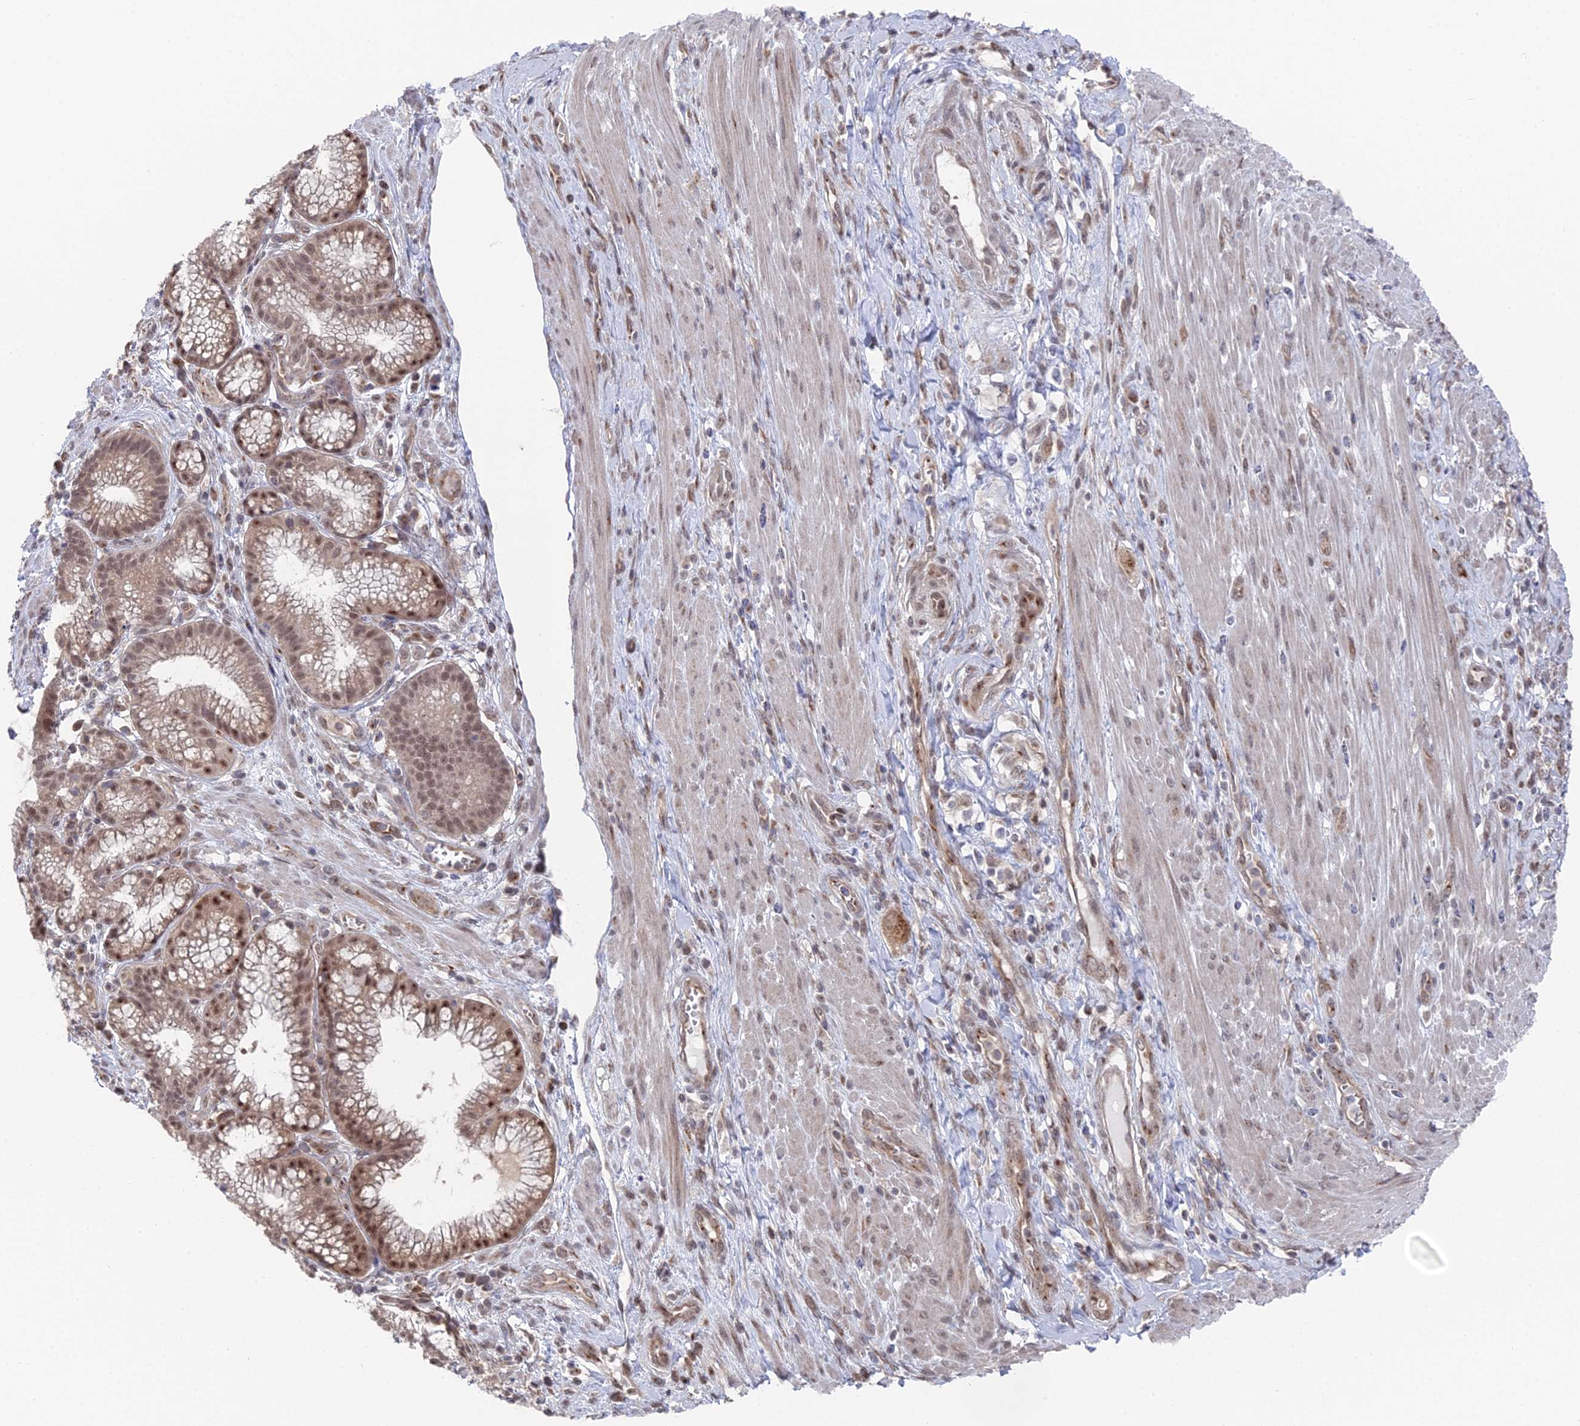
{"staining": {"intensity": "moderate", "quantity": ">75%", "location": "cytoplasmic/membranous,nuclear"}, "tissue": "pancreatic cancer", "cell_type": "Tumor cells", "image_type": "cancer", "snomed": [{"axis": "morphology", "description": "Adenocarcinoma, NOS"}, {"axis": "topography", "description": "Pancreas"}], "caption": "Moderate cytoplasmic/membranous and nuclear positivity for a protein is appreciated in about >75% of tumor cells of adenocarcinoma (pancreatic) using IHC.", "gene": "FHIP2A", "patient": {"sex": "male", "age": 72}}